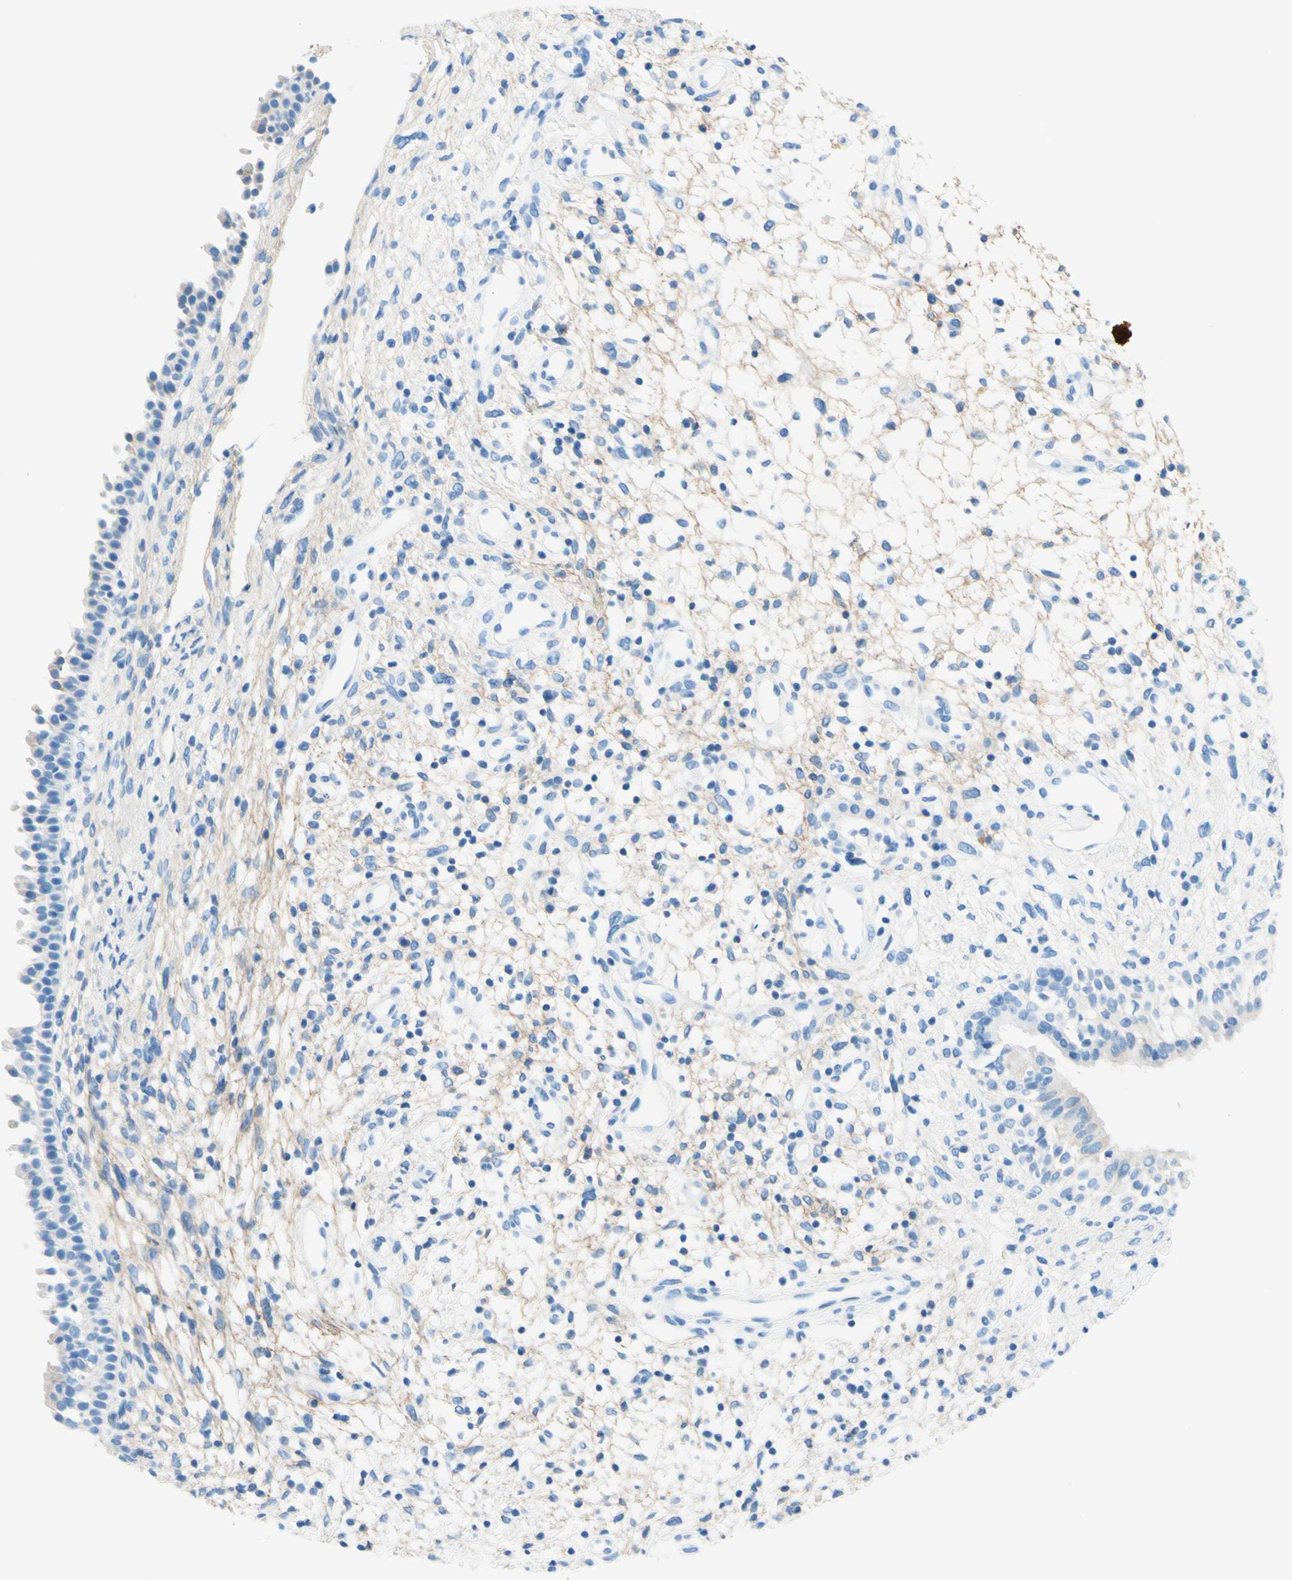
{"staining": {"intensity": "negative", "quantity": "none", "location": "none"}, "tissue": "nasopharynx", "cell_type": "Respiratory epithelial cells", "image_type": "normal", "snomed": [{"axis": "morphology", "description": "Normal tissue, NOS"}, {"axis": "topography", "description": "Nasopharynx"}], "caption": "IHC of unremarkable nasopharynx reveals no expression in respiratory epithelial cells. (DAB (3,3'-diaminobenzidine) immunohistochemistry (IHC), high magnification).", "gene": "MFAP5", "patient": {"sex": "male", "age": 22}}